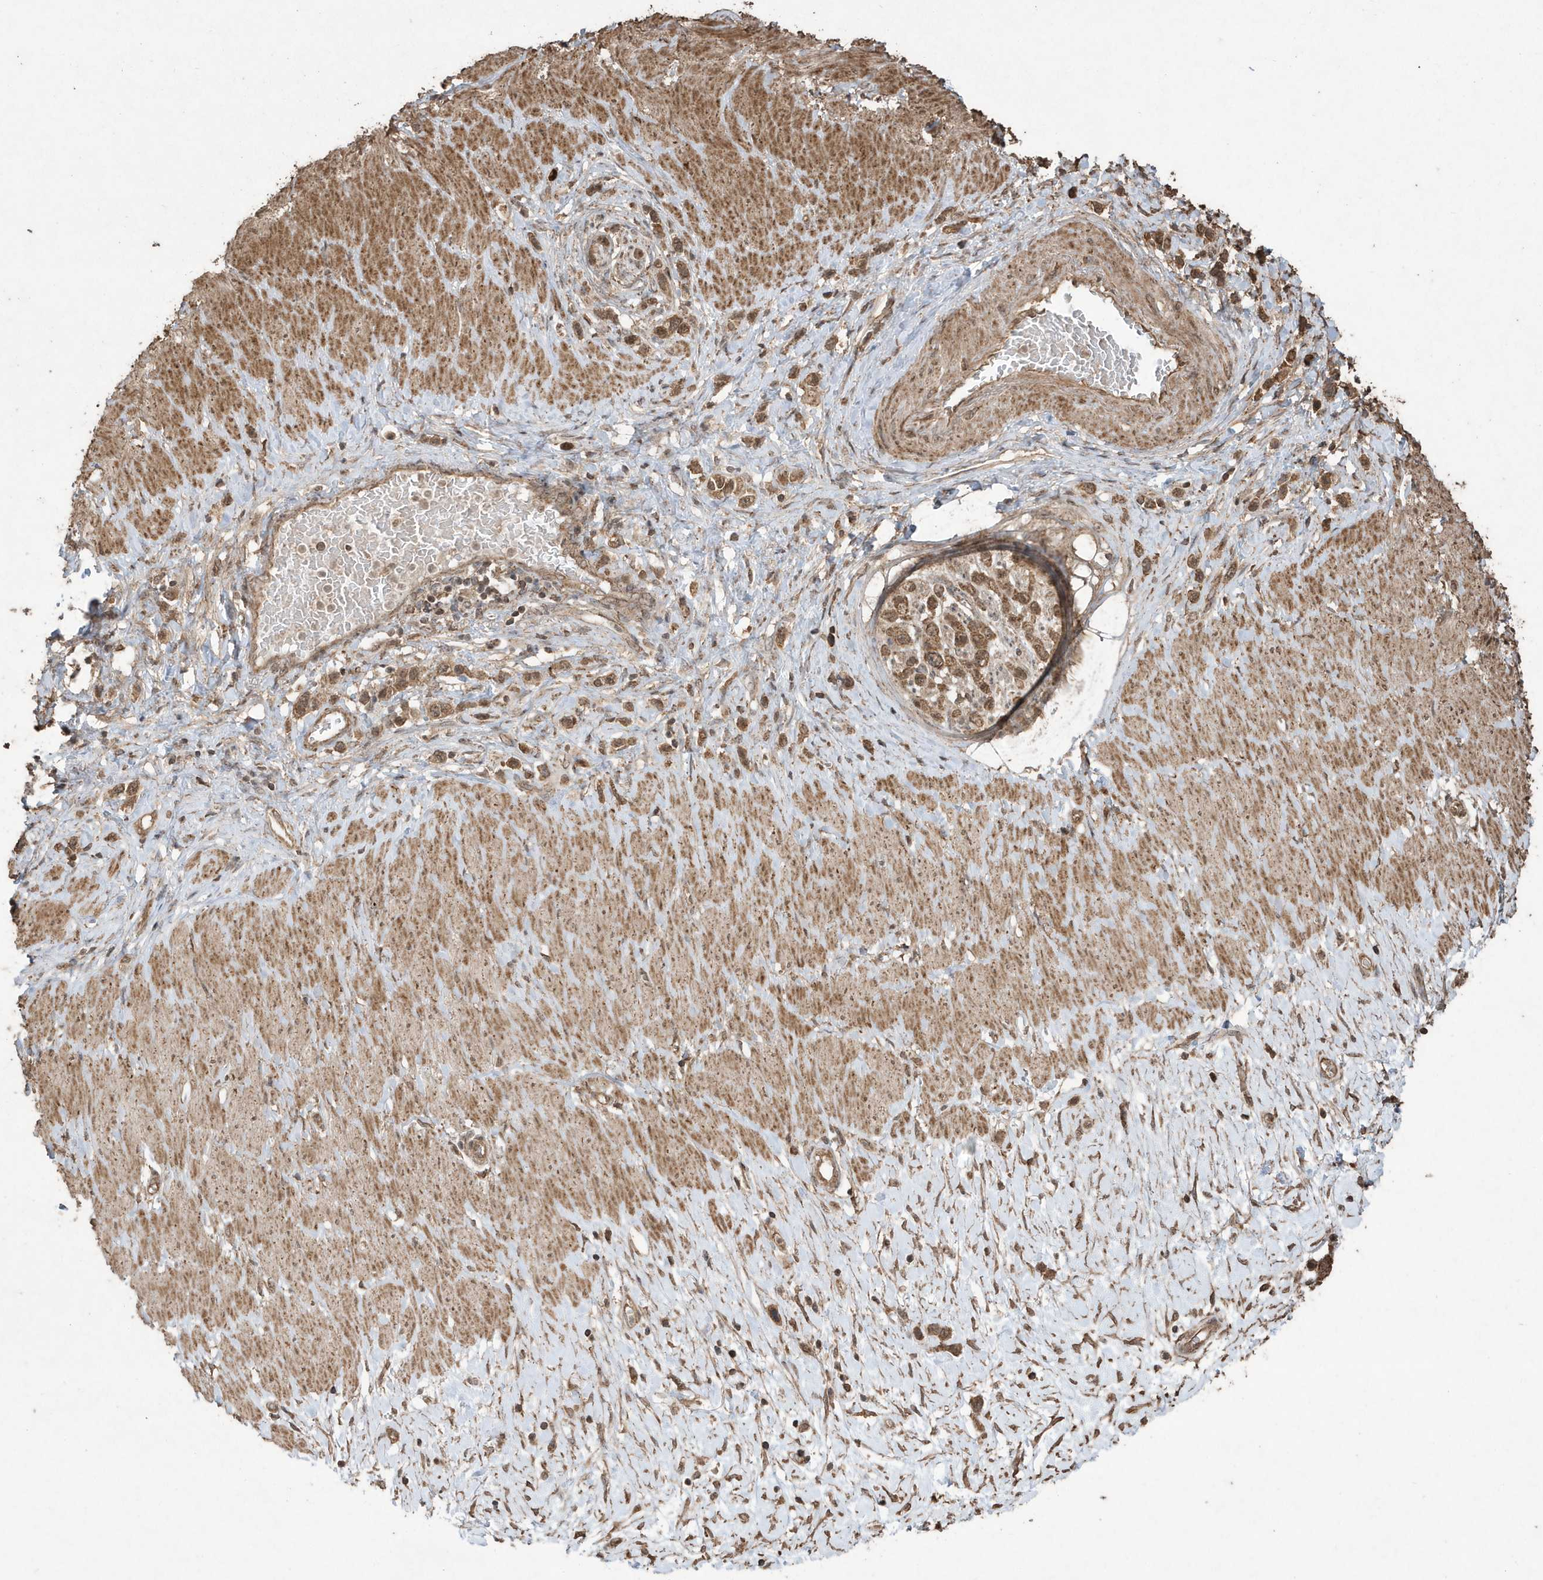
{"staining": {"intensity": "moderate", "quantity": ">75%", "location": "cytoplasmic/membranous,nuclear"}, "tissue": "stomach cancer", "cell_type": "Tumor cells", "image_type": "cancer", "snomed": [{"axis": "morphology", "description": "Normal tissue, NOS"}, {"axis": "morphology", "description": "Adenocarcinoma, NOS"}, {"axis": "topography", "description": "Stomach, upper"}, {"axis": "topography", "description": "Stomach"}], "caption": "Protein staining demonstrates moderate cytoplasmic/membranous and nuclear expression in approximately >75% of tumor cells in stomach cancer (adenocarcinoma).", "gene": "PAXBP1", "patient": {"sex": "female", "age": 65}}